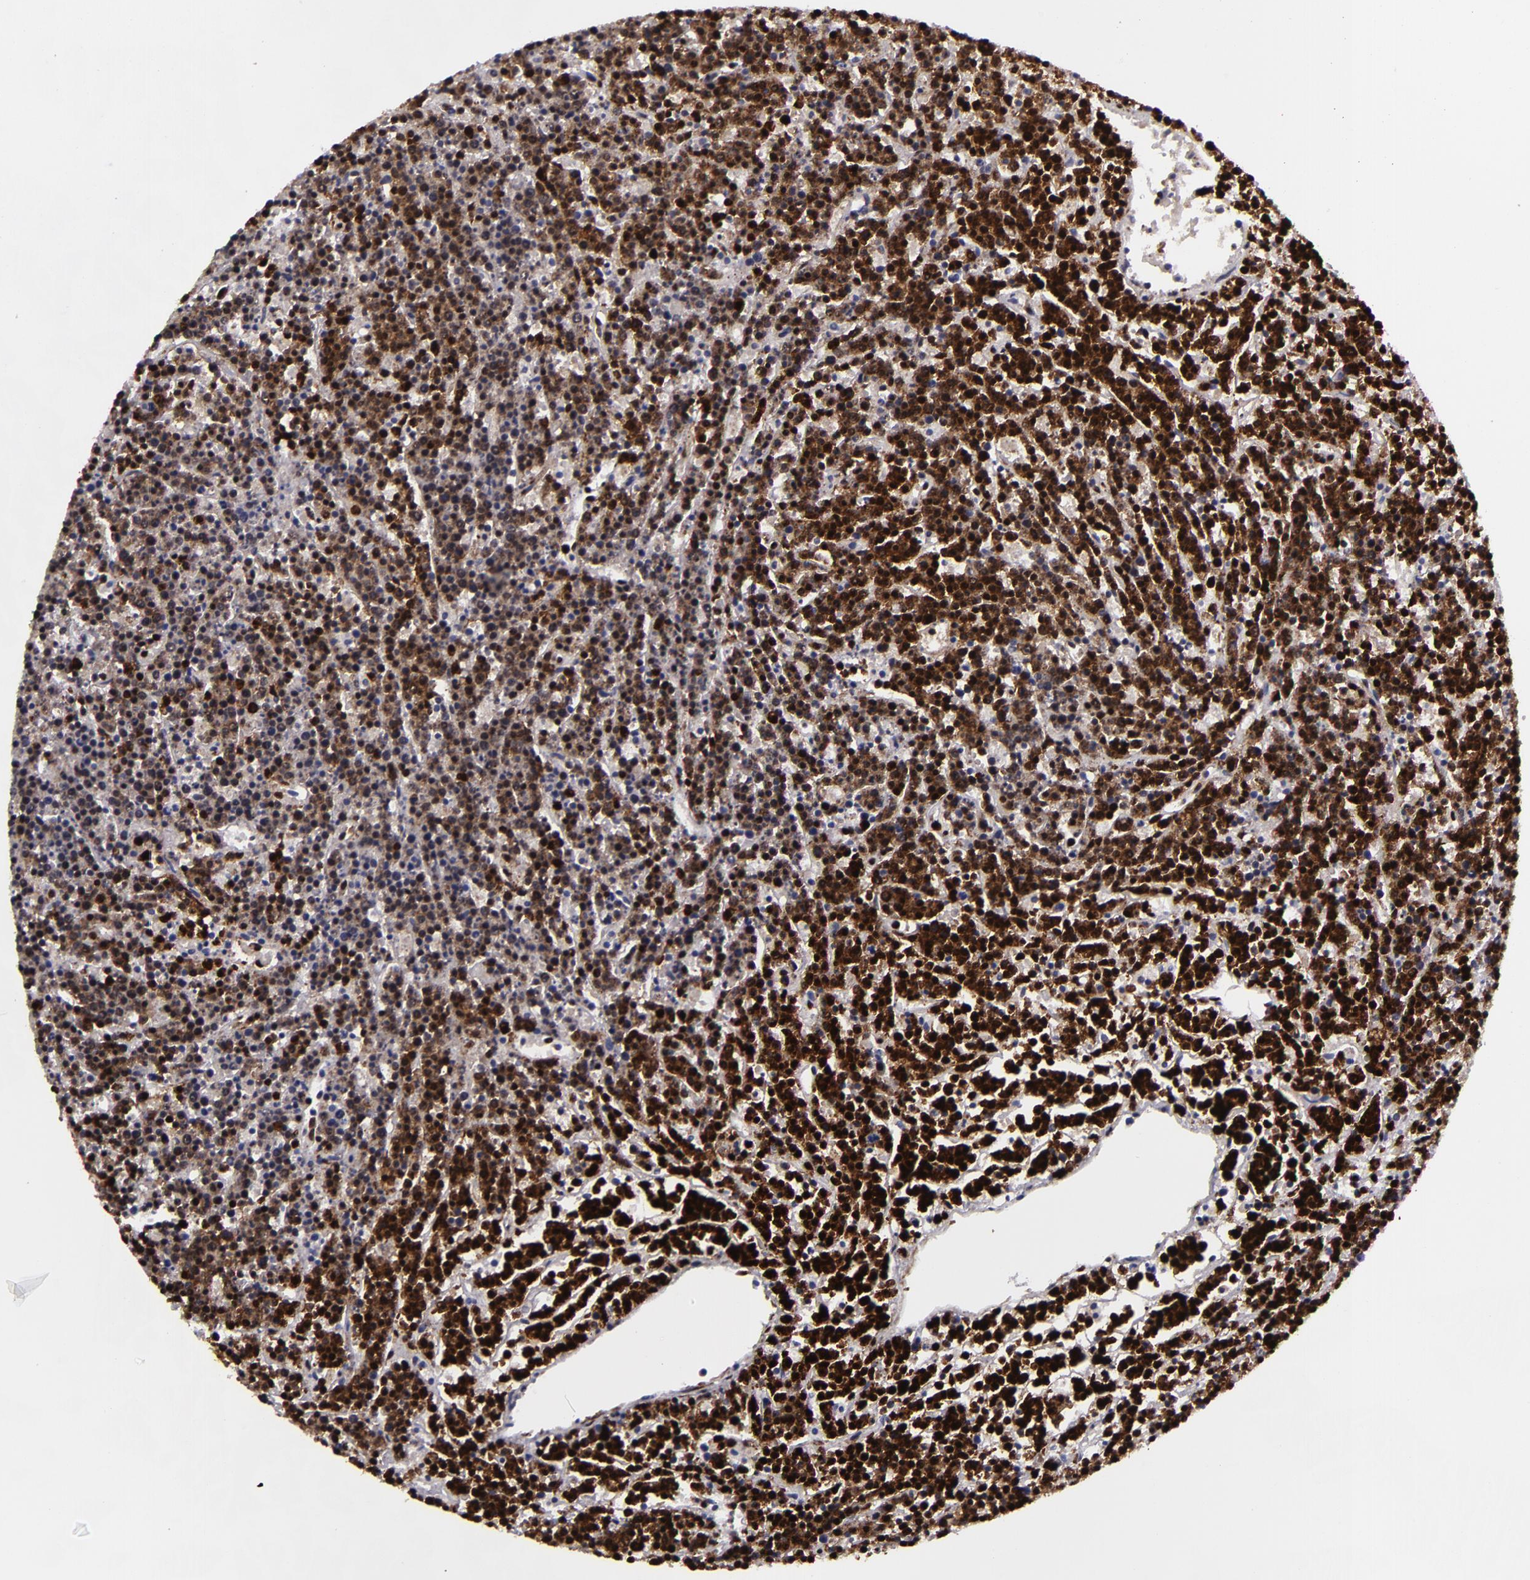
{"staining": {"intensity": "strong", "quantity": ">75%", "location": "nuclear"}, "tissue": "lymphoma", "cell_type": "Tumor cells", "image_type": "cancer", "snomed": [{"axis": "morphology", "description": "Malignant lymphoma, non-Hodgkin's type, High grade"}, {"axis": "topography", "description": "Ovary"}], "caption": "Lymphoma stained for a protein shows strong nuclear positivity in tumor cells.", "gene": "SAFB", "patient": {"sex": "female", "age": 56}}